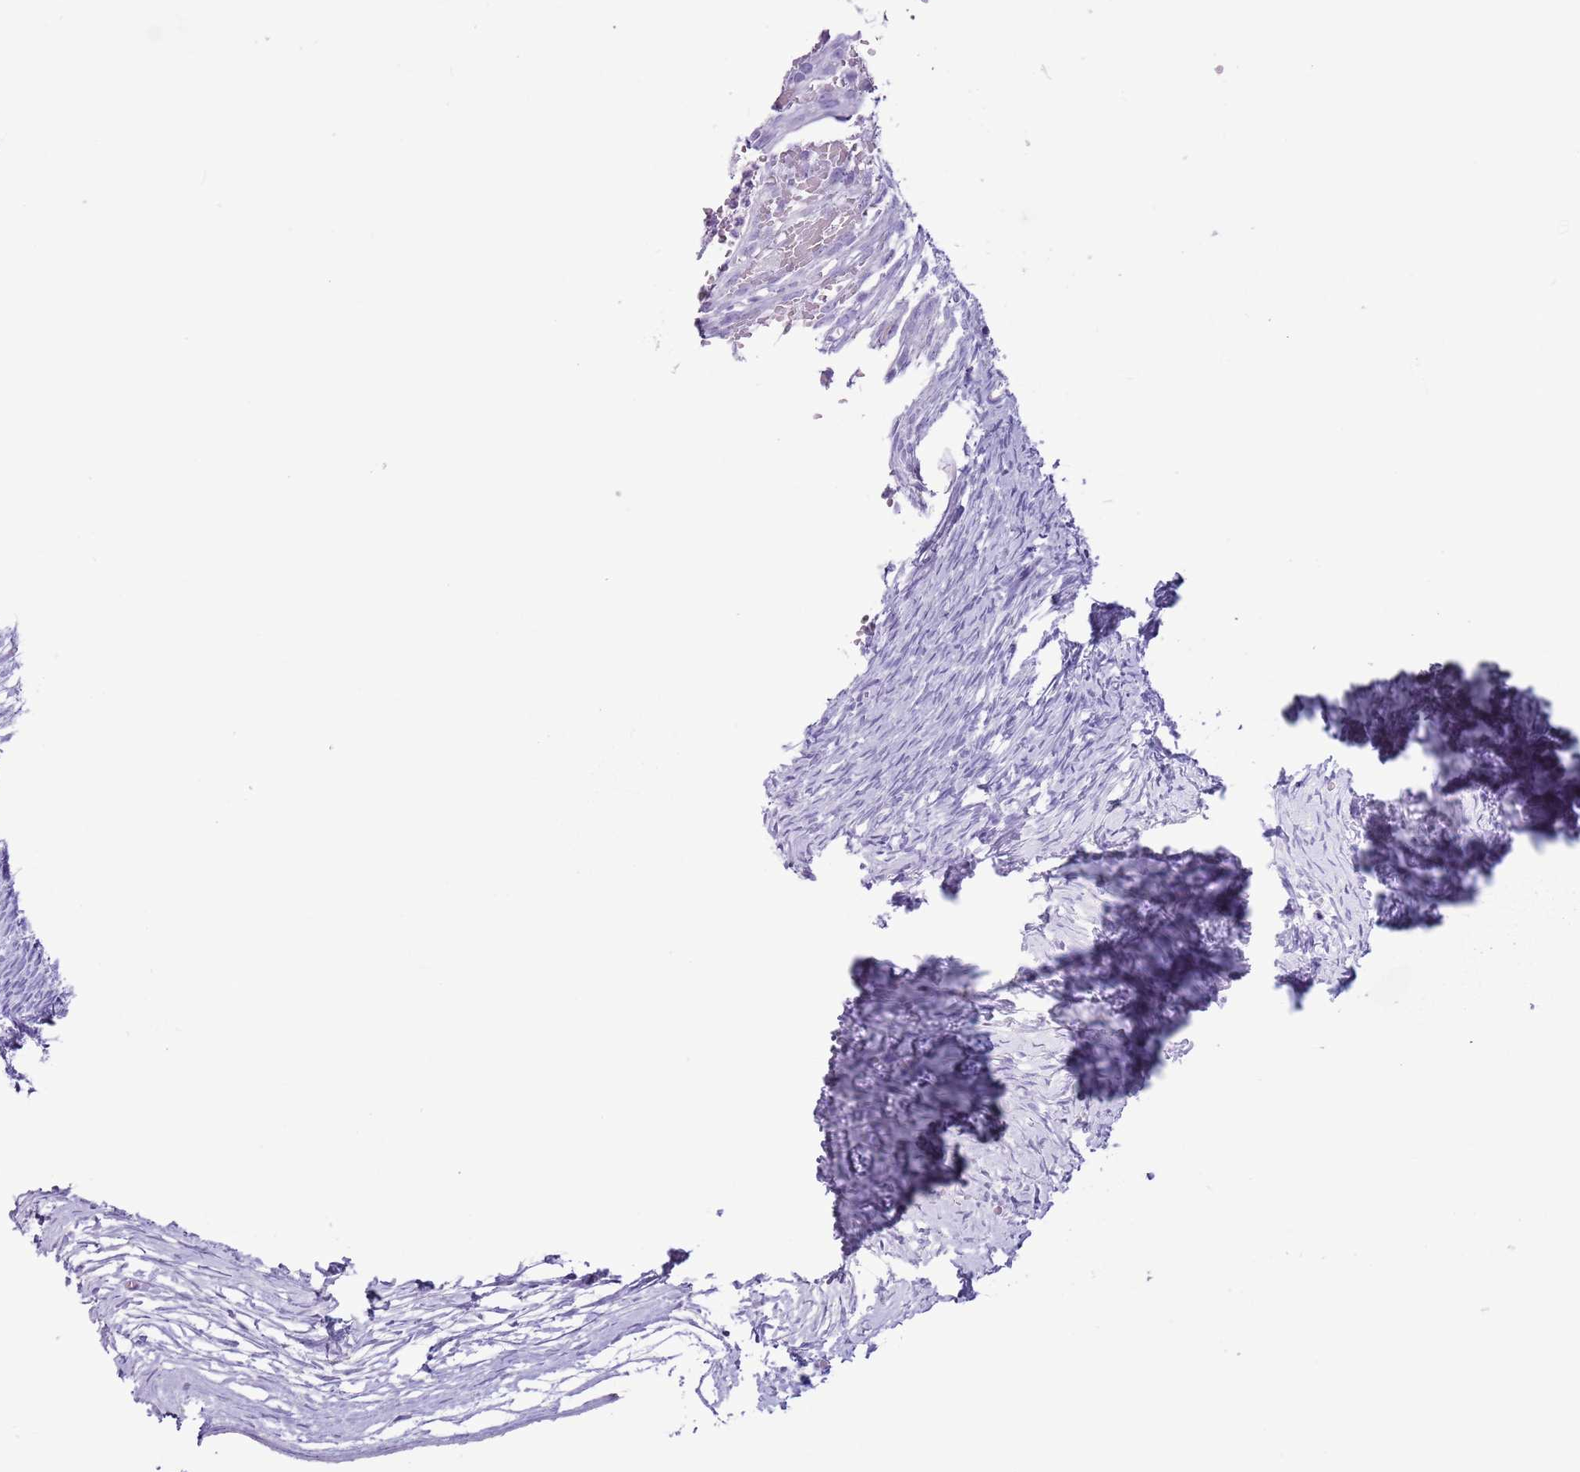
{"staining": {"intensity": "negative", "quantity": "none", "location": "none"}, "tissue": "ovary", "cell_type": "Follicle cells", "image_type": "normal", "snomed": [{"axis": "morphology", "description": "Normal tissue, NOS"}, {"axis": "topography", "description": "Ovary"}], "caption": "Immunohistochemical staining of benign human ovary exhibits no significant positivity in follicle cells. (IHC, brightfield microscopy, high magnification).", "gene": "SLC7A14", "patient": {"sex": "female", "age": 39}}